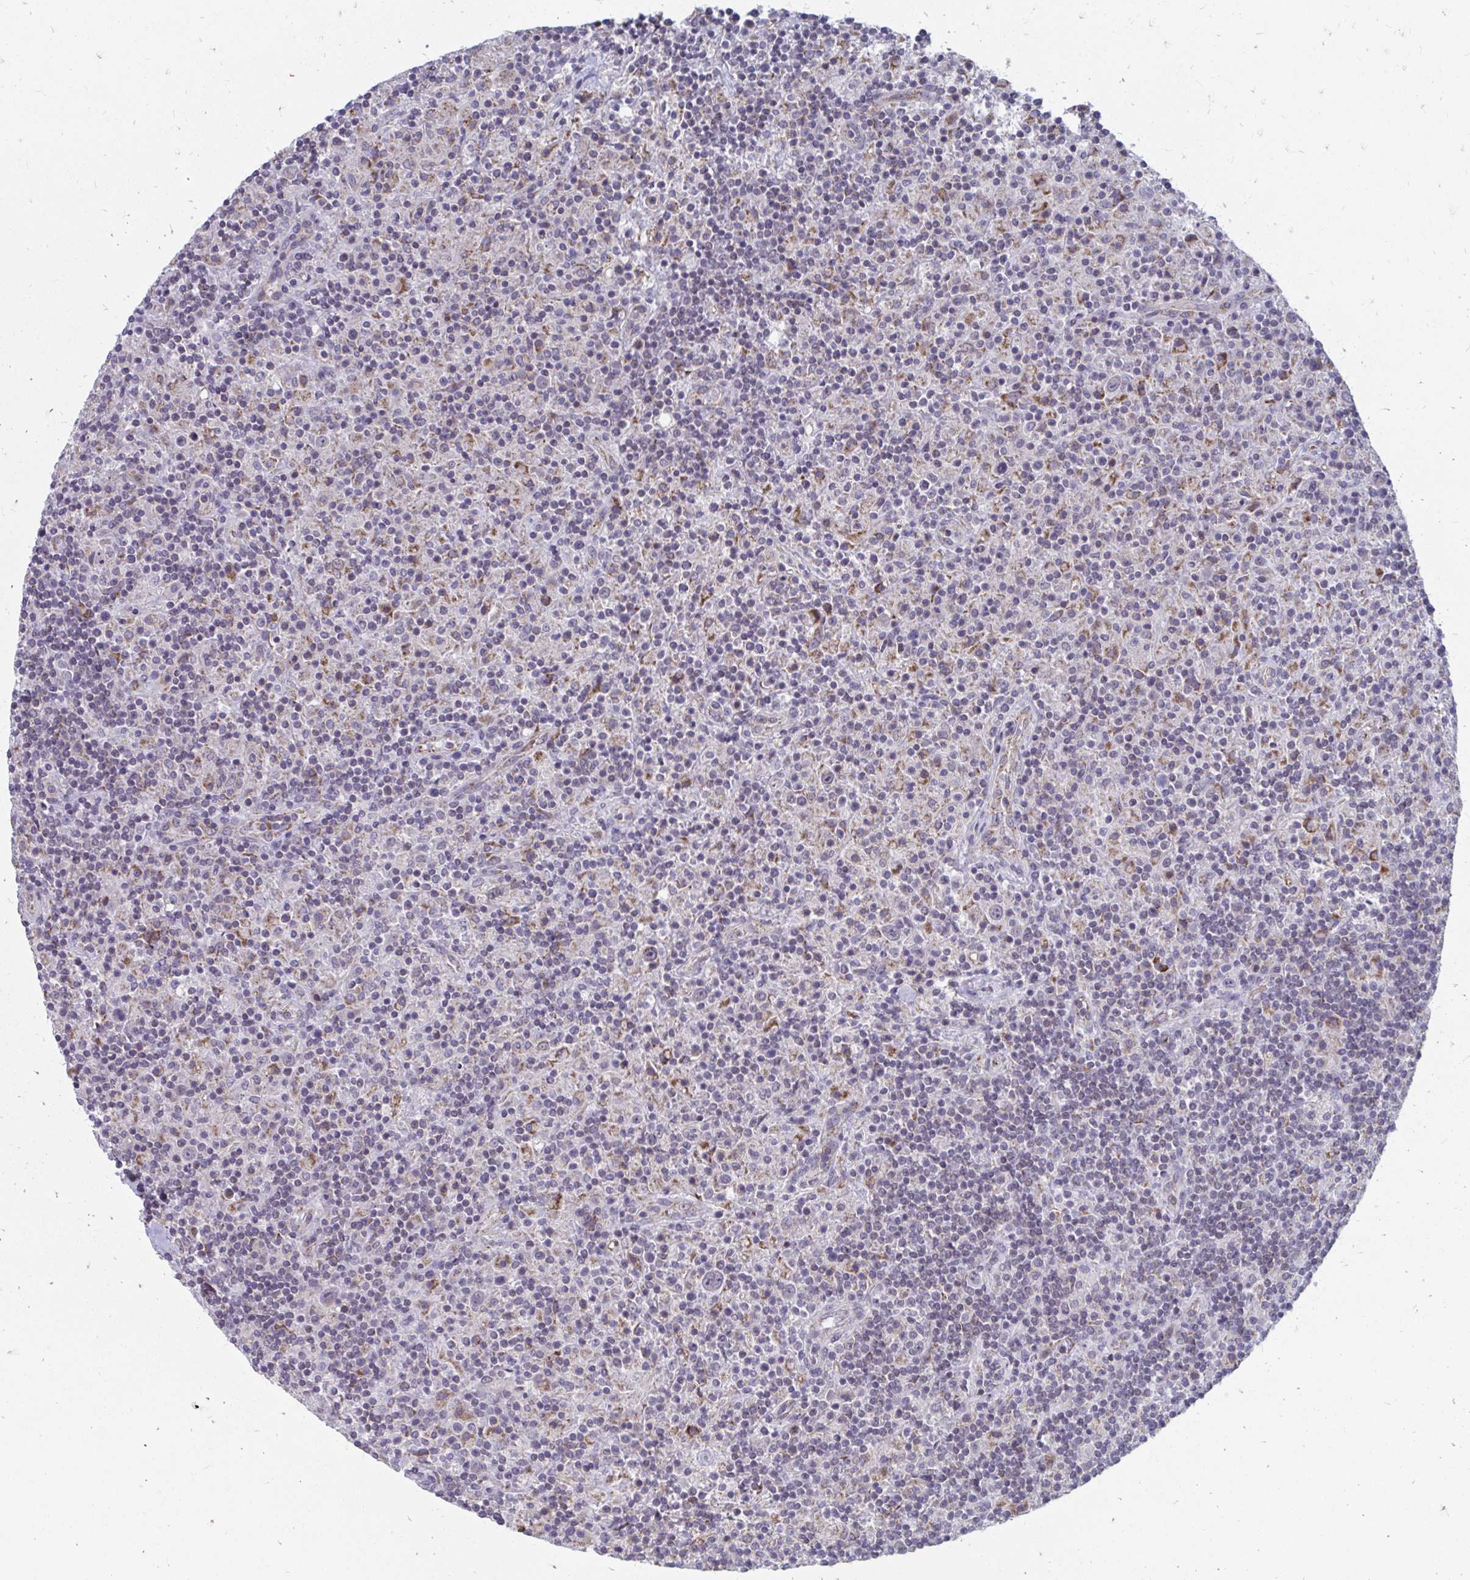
{"staining": {"intensity": "negative", "quantity": "none", "location": "none"}, "tissue": "lymphoma", "cell_type": "Tumor cells", "image_type": "cancer", "snomed": [{"axis": "morphology", "description": "Hodgkin's disease, NOS"}, {"axis": "topography", "description": "Lymph node"}], "caption": "The immunohistochemistry micrograph has no significant staining in tumor cells of Hodgkin's disease tissue. Brightfield microscopy of immunohistochemistry stained with DAB (3,3'-diaminobenzidine) (brown) and hematoxylin (blue), captured at high magnification.", "gene": "PABIR3", "patient": {"sex": "male", "age": 70}}